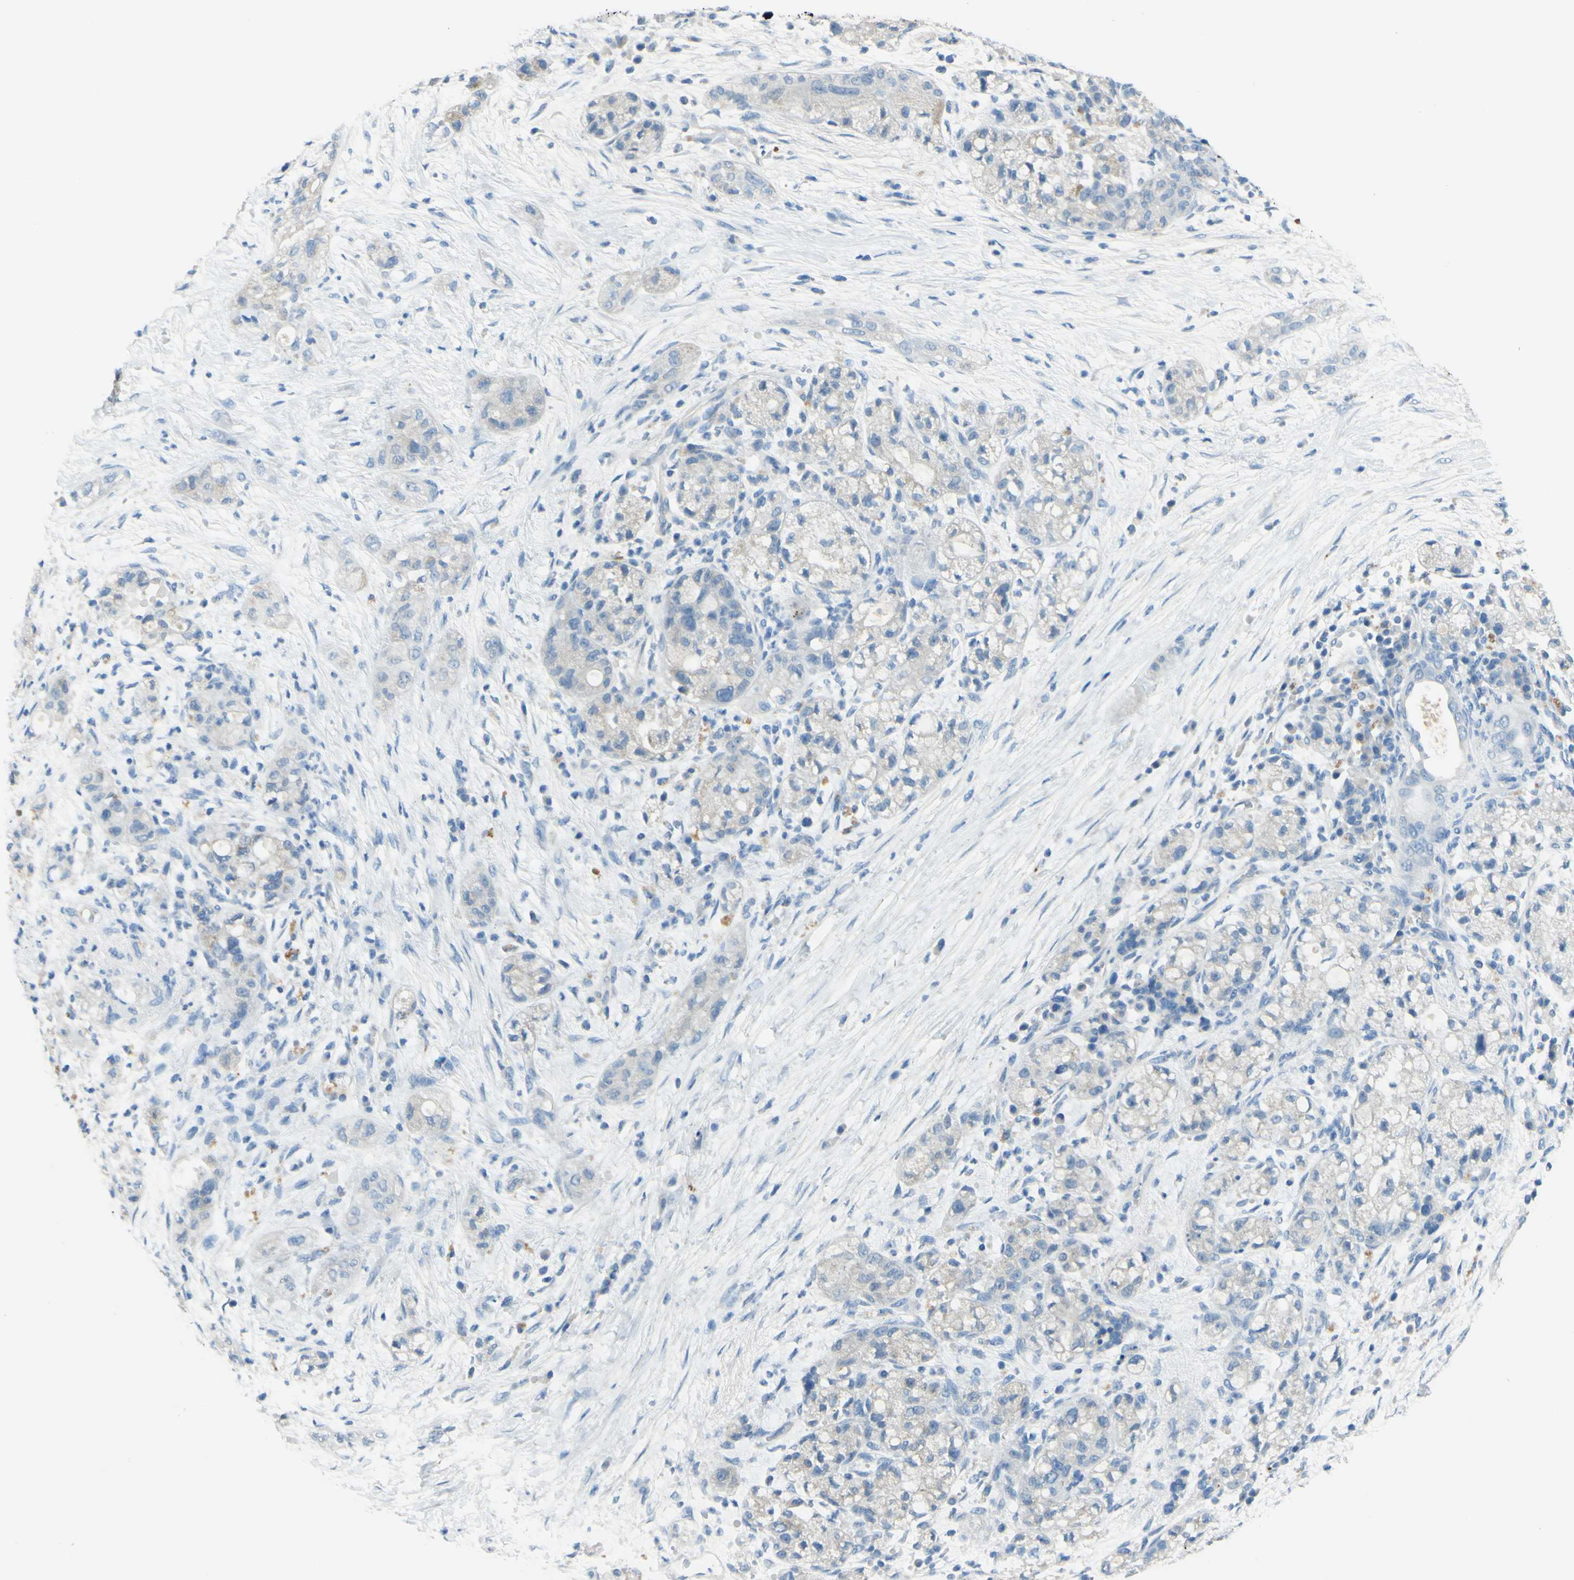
{"staining": {"intensity": "negative", "quantity": "none", "location": "none"}, "tissue": "pancreatic cancer", "cell_type": "Tumor cells", "image_type": "cancer", "snomed": [{"axis": "morphology", "description": "Adenocarcinoma, NOS"}, {"axis": "topography", "description": "Pancreas"}], "caption": "The image demonstrates no significant staining in tumor cells of adenocarcinoma (pancreatic).", "gene": "CDH10", "patient": {"sex": "female", "age": 78}}